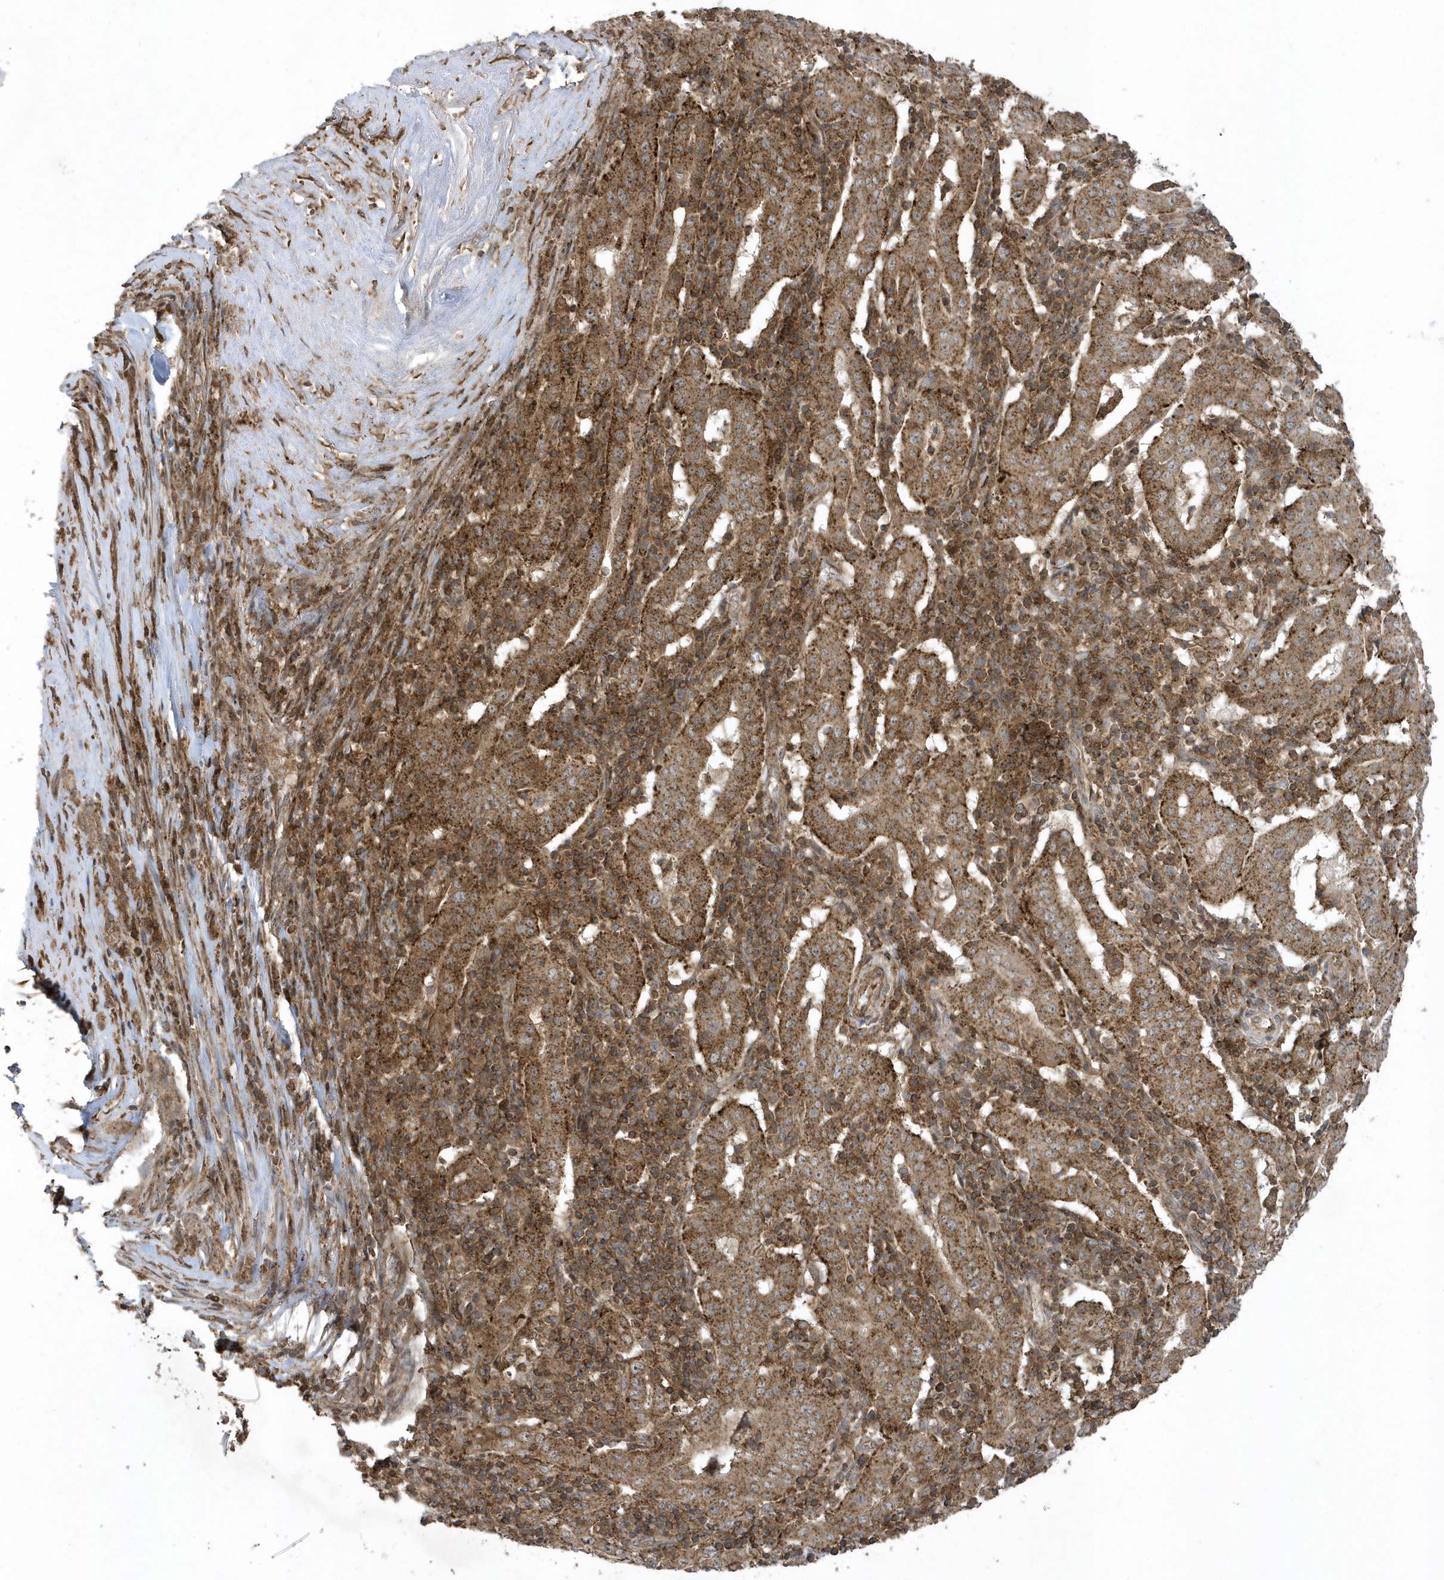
{"staining": {"intensity": "moderate", "quantity": ">75%", "location": "cytoplasmic/membranous"}, "tissue": "pancreatic cancer", "cell_type": "Tumor cells", "image_type": "cancer", "snomed": [{"axis": "morphology", "description": "Adenocarcinoma, NOS"}, {"axis": "topography", "description": "Pancreas"}], "caption": "Pancreatic cancer stained for a protein (brown) exhibits moderate cytoplasmic/membranous positive positivity in about >75% of tumor cells.", "gene": "STAMBP", "patient": {"sex": "male", "age": 63}}